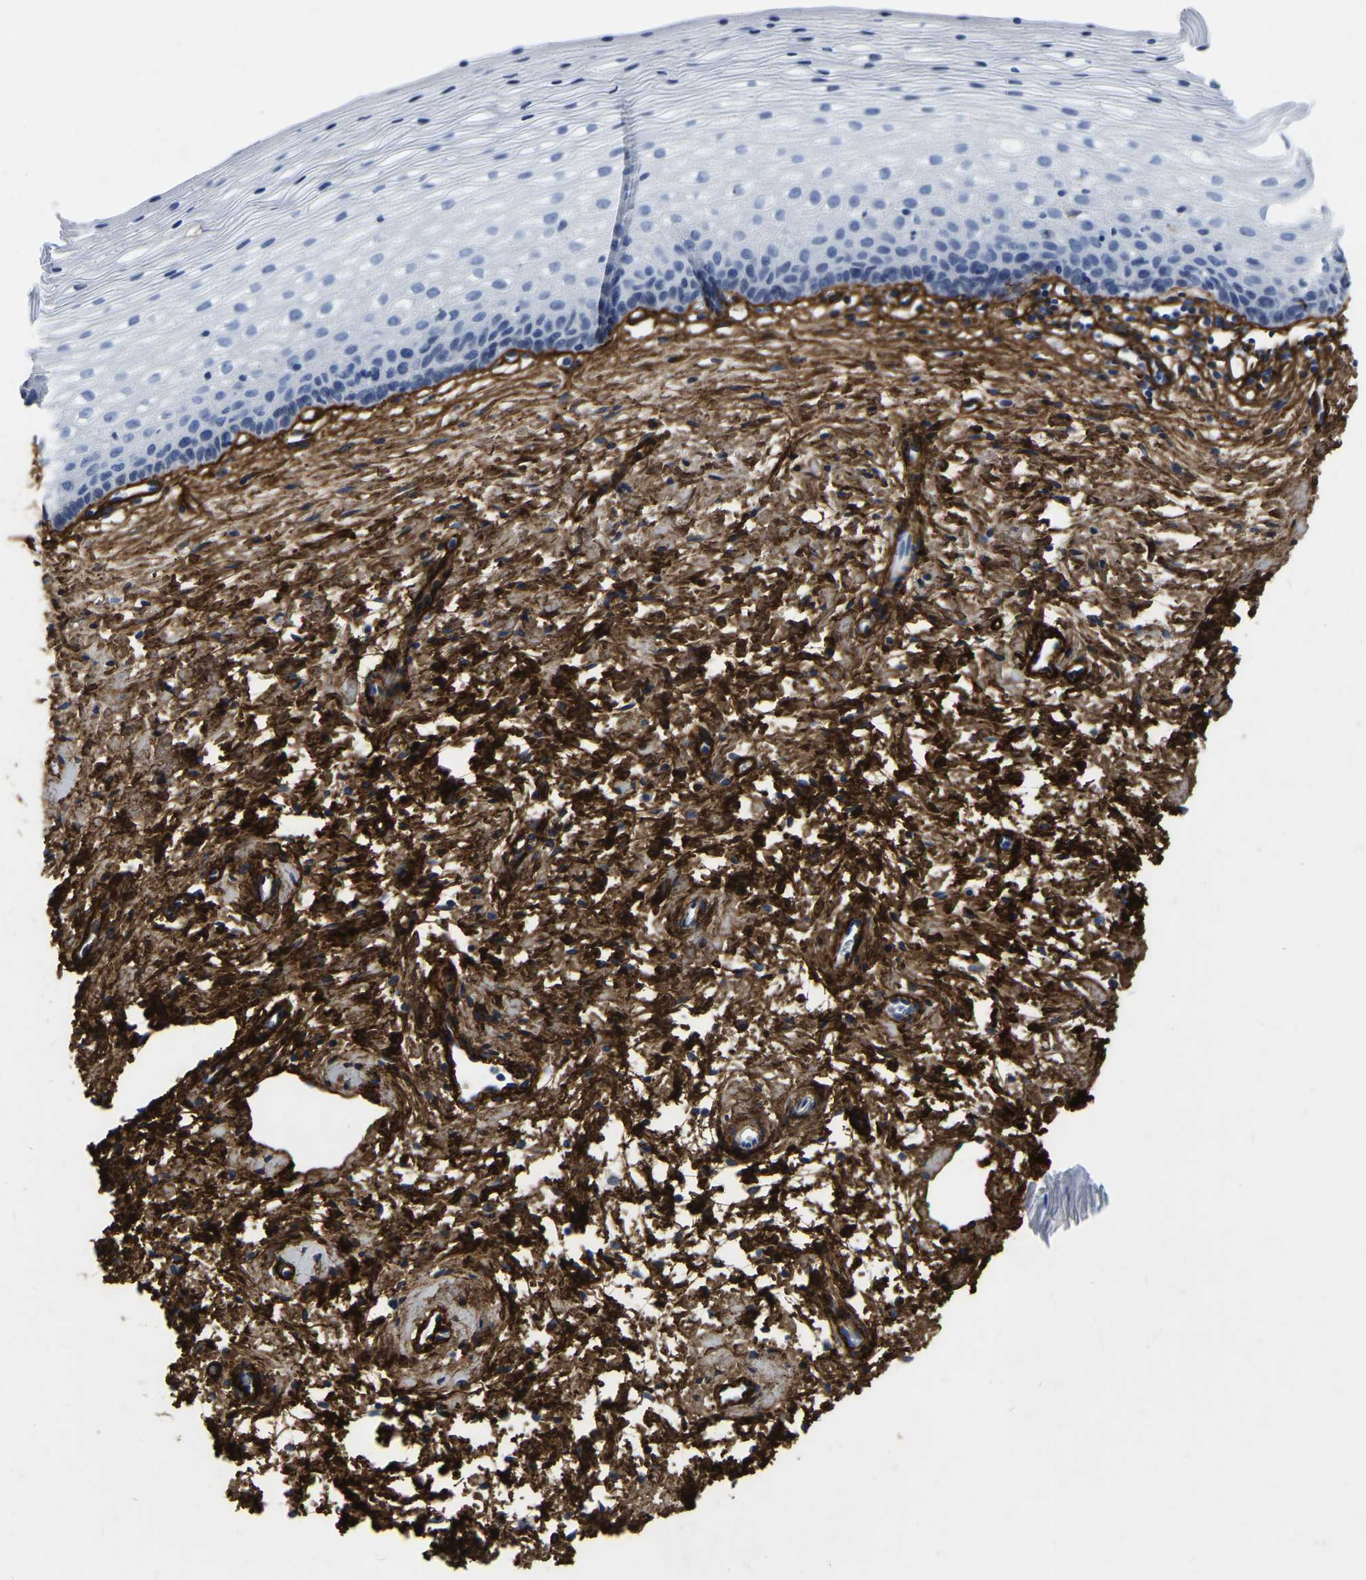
{"staining": {"intensity": "negative", "quantity": "none", "location": "none"}, "tissue": "cervix", "cell_type": "Glandular cells", "image_type": "normal", "snomed": [{"axis": "morphology", "description": "Normal tissue, NOS"}, {"axis": "topography", "description": "Cervix"}], "caption": "Immunohistochemical staining of unremarkable human cervix demonstrates no significant positivity in glandular cells.", "gene": "COL6A1", "patient": {"sex": "female", "age": 72}}